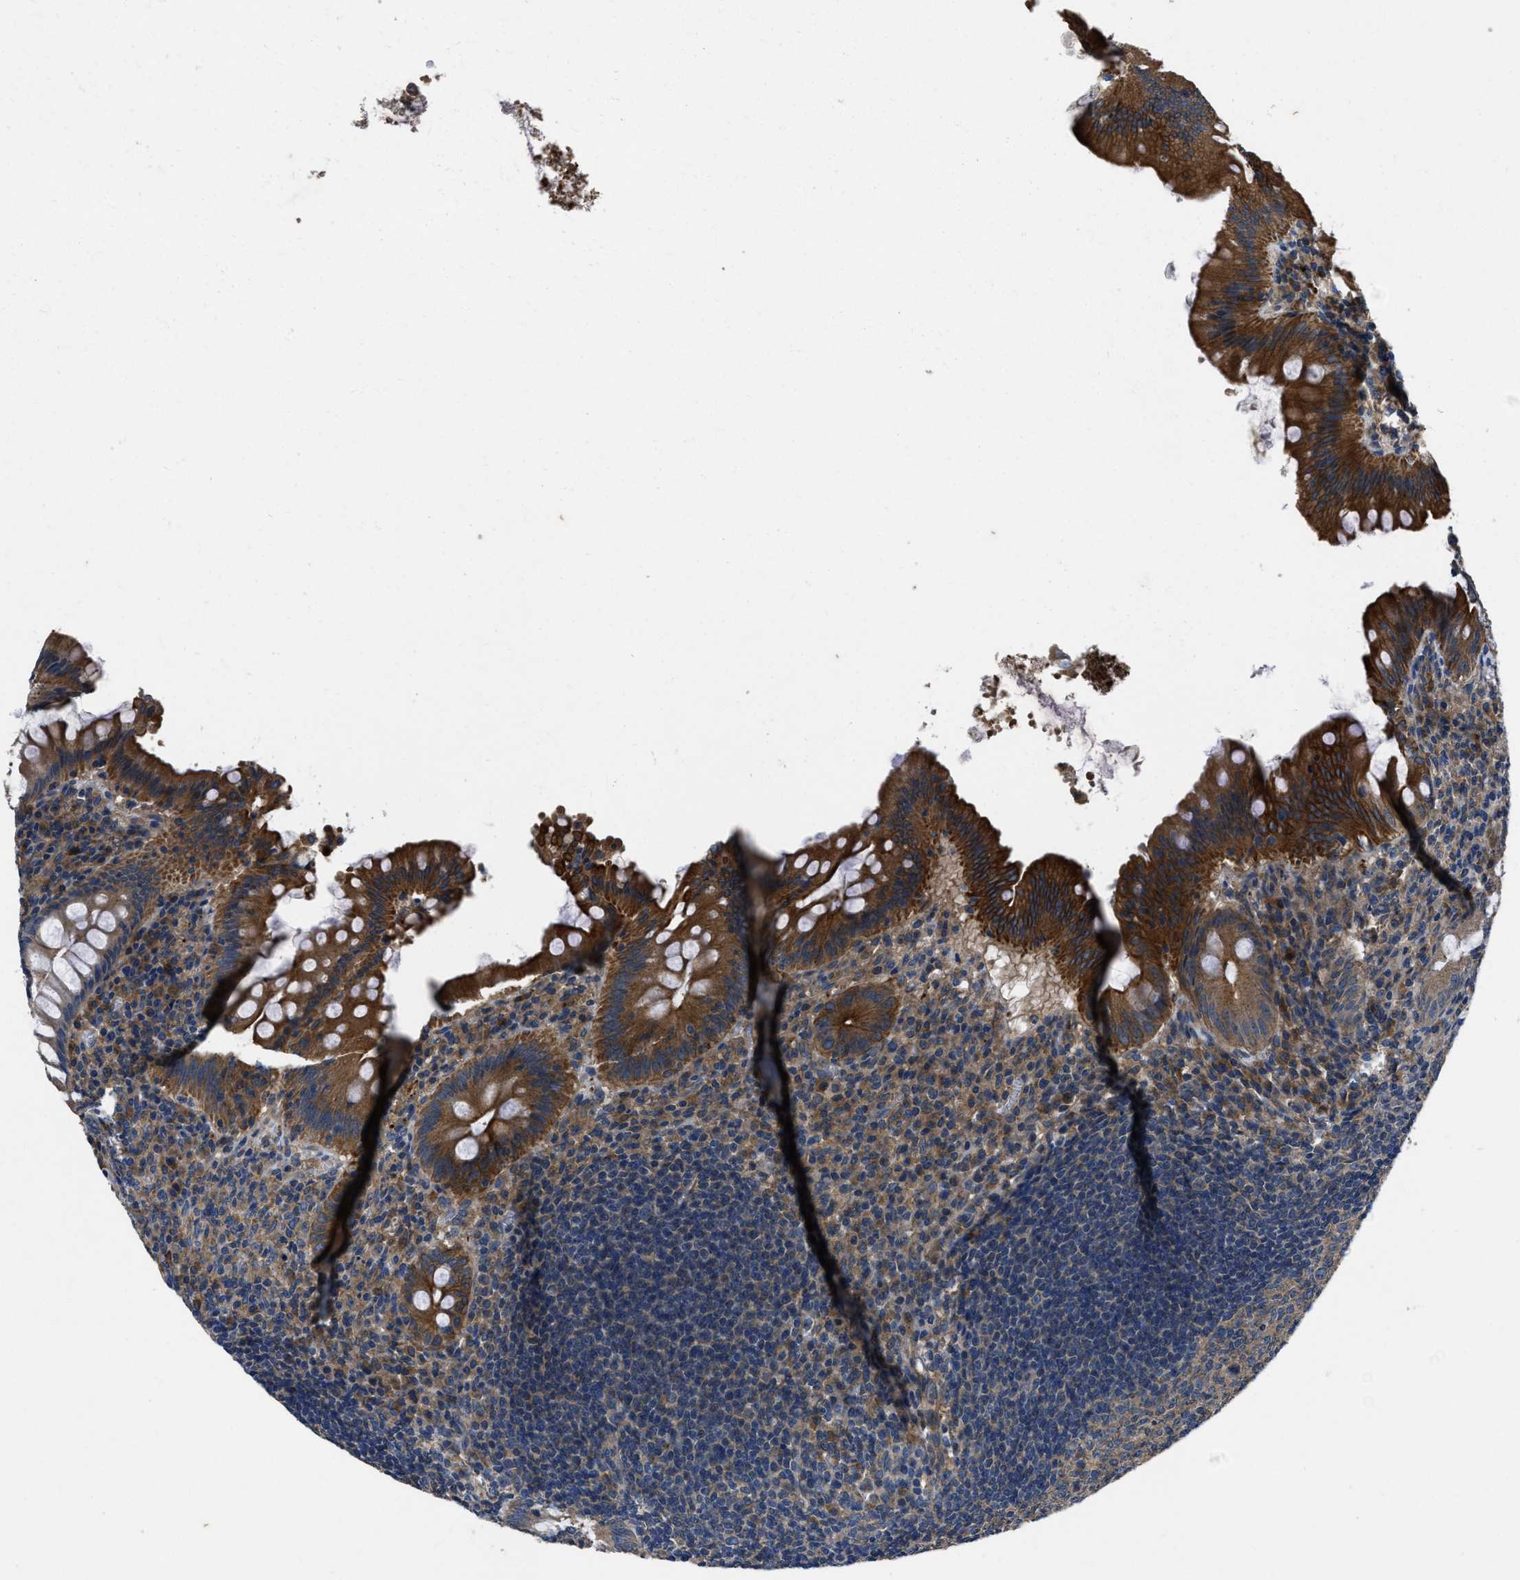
{"staining": {"intensity": "strong", "quantity": ">75%", "location": "cytoplasmic/membranous"}, "tissue": "appendix", "cell_type": "Glandular cells", "image_type": "normal", "snomed": [{"axis": "morphology", "description": "Normal tissue, NOS"}, {"axis": "topography", "description": "Appendix"}], "caption": "Appendix stained with DAB (3,3'-diaminobenzidine) immunohistochemistry exhibits high levels of strong cytoplasmic/membranous expression in approximately >75% of glandular cells. The staining is performed using DAB (3,3'-diaminobenzidine) brown chromogen to label protein expression. The nuclei are counter-stained blue using hematoxylin.", "gene": "ERC1", "patient": {"sex": "male", "age": 56}}